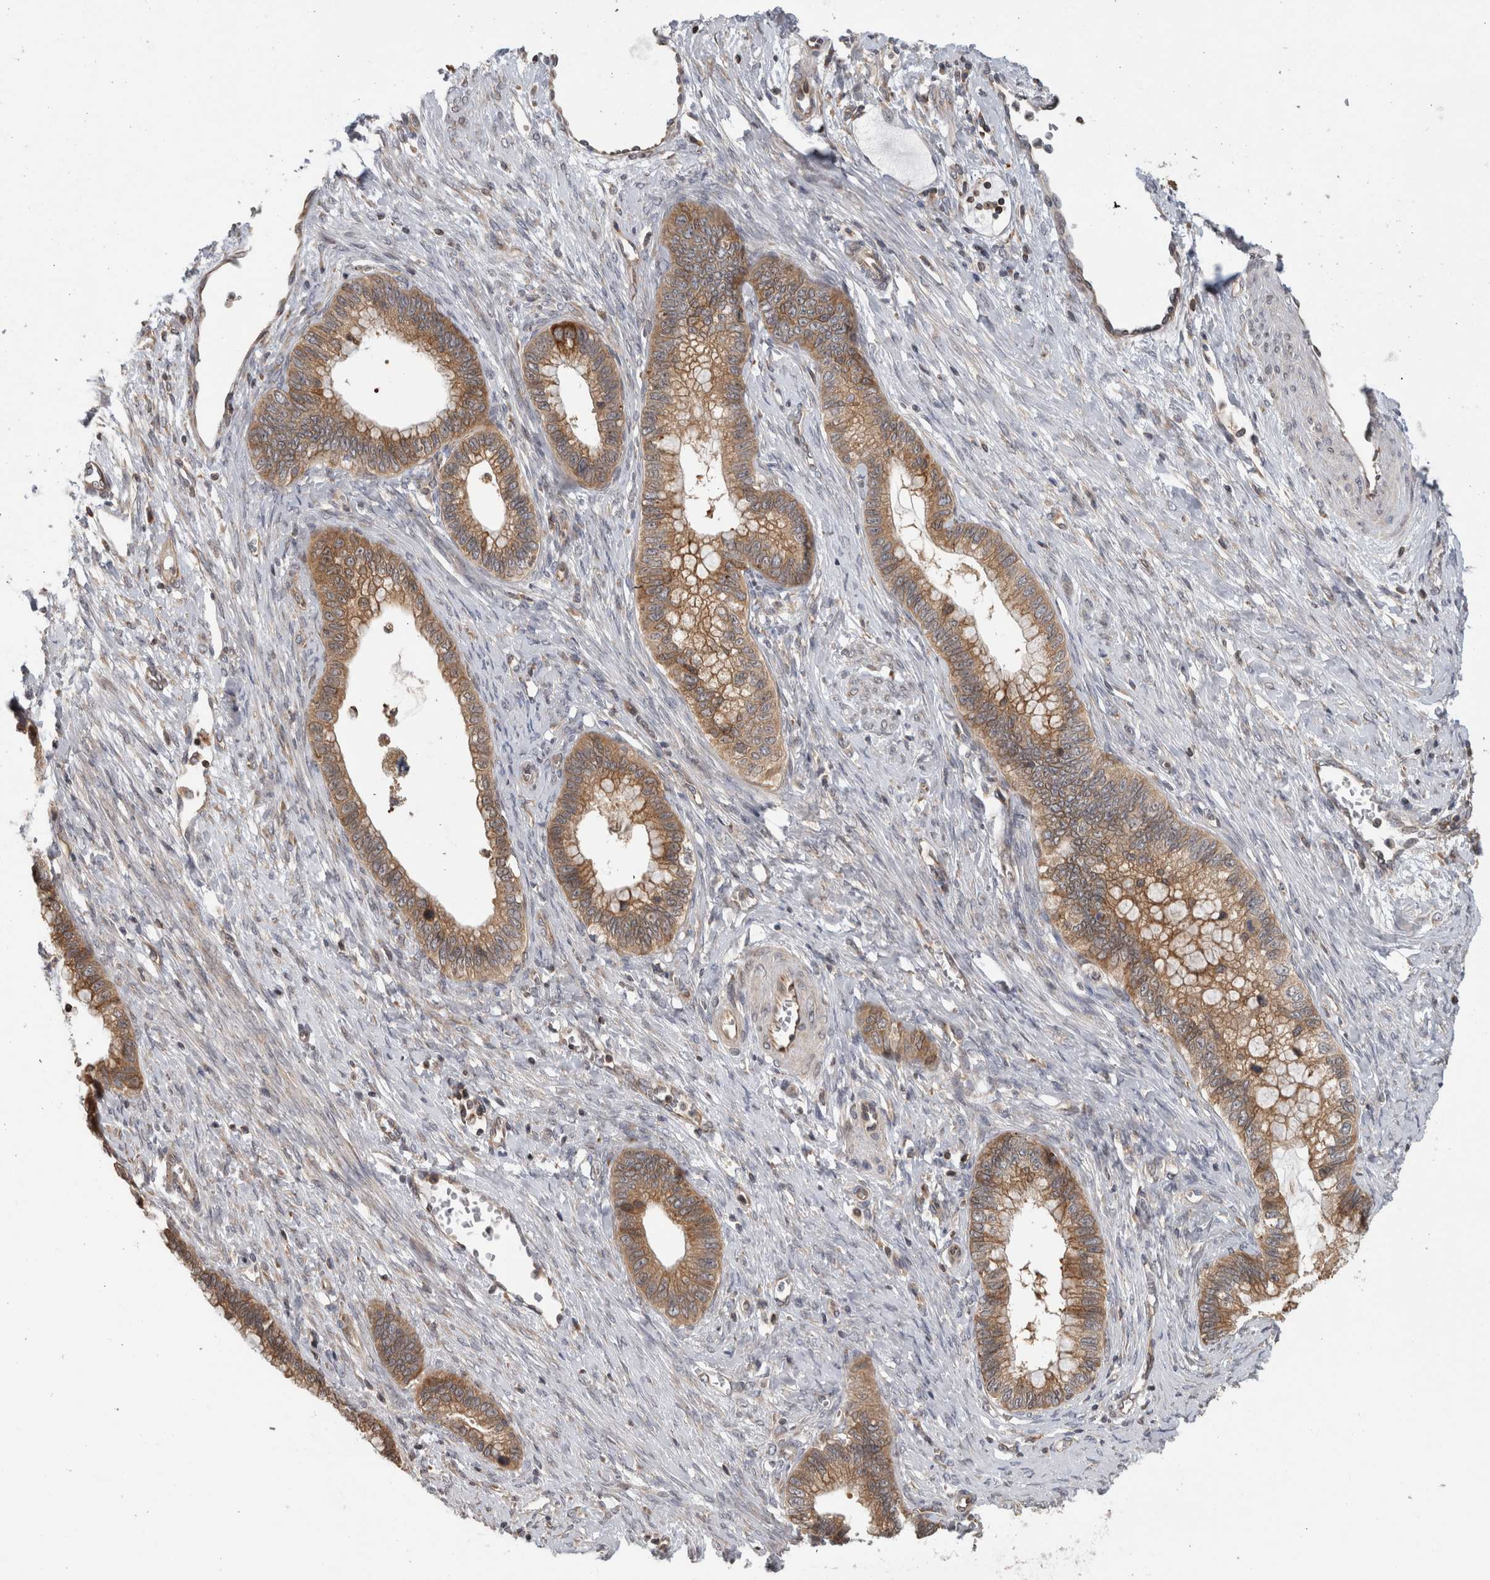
{"staining": {"intensity": "moderate", "quantity": ">75%", "location": "cytoplasmic/membranous"}, "tissue": "cervical cancer", "cell_type": "Tumor cells", "image_type": "cancer", "snomed": [{"axis": "morphology", "description": "Adenocarcinoma, NOS"}, {"axis": "topography", "description": "Cervix"}], "caption": "A medium amount of moderate cytoplasmic/membranous expression is appreciated in about >75% of tumor cells in cervical adenocarcinoma tissue.", "gene": "PARP6", "patient": {"sex": "female", "age": 44}}